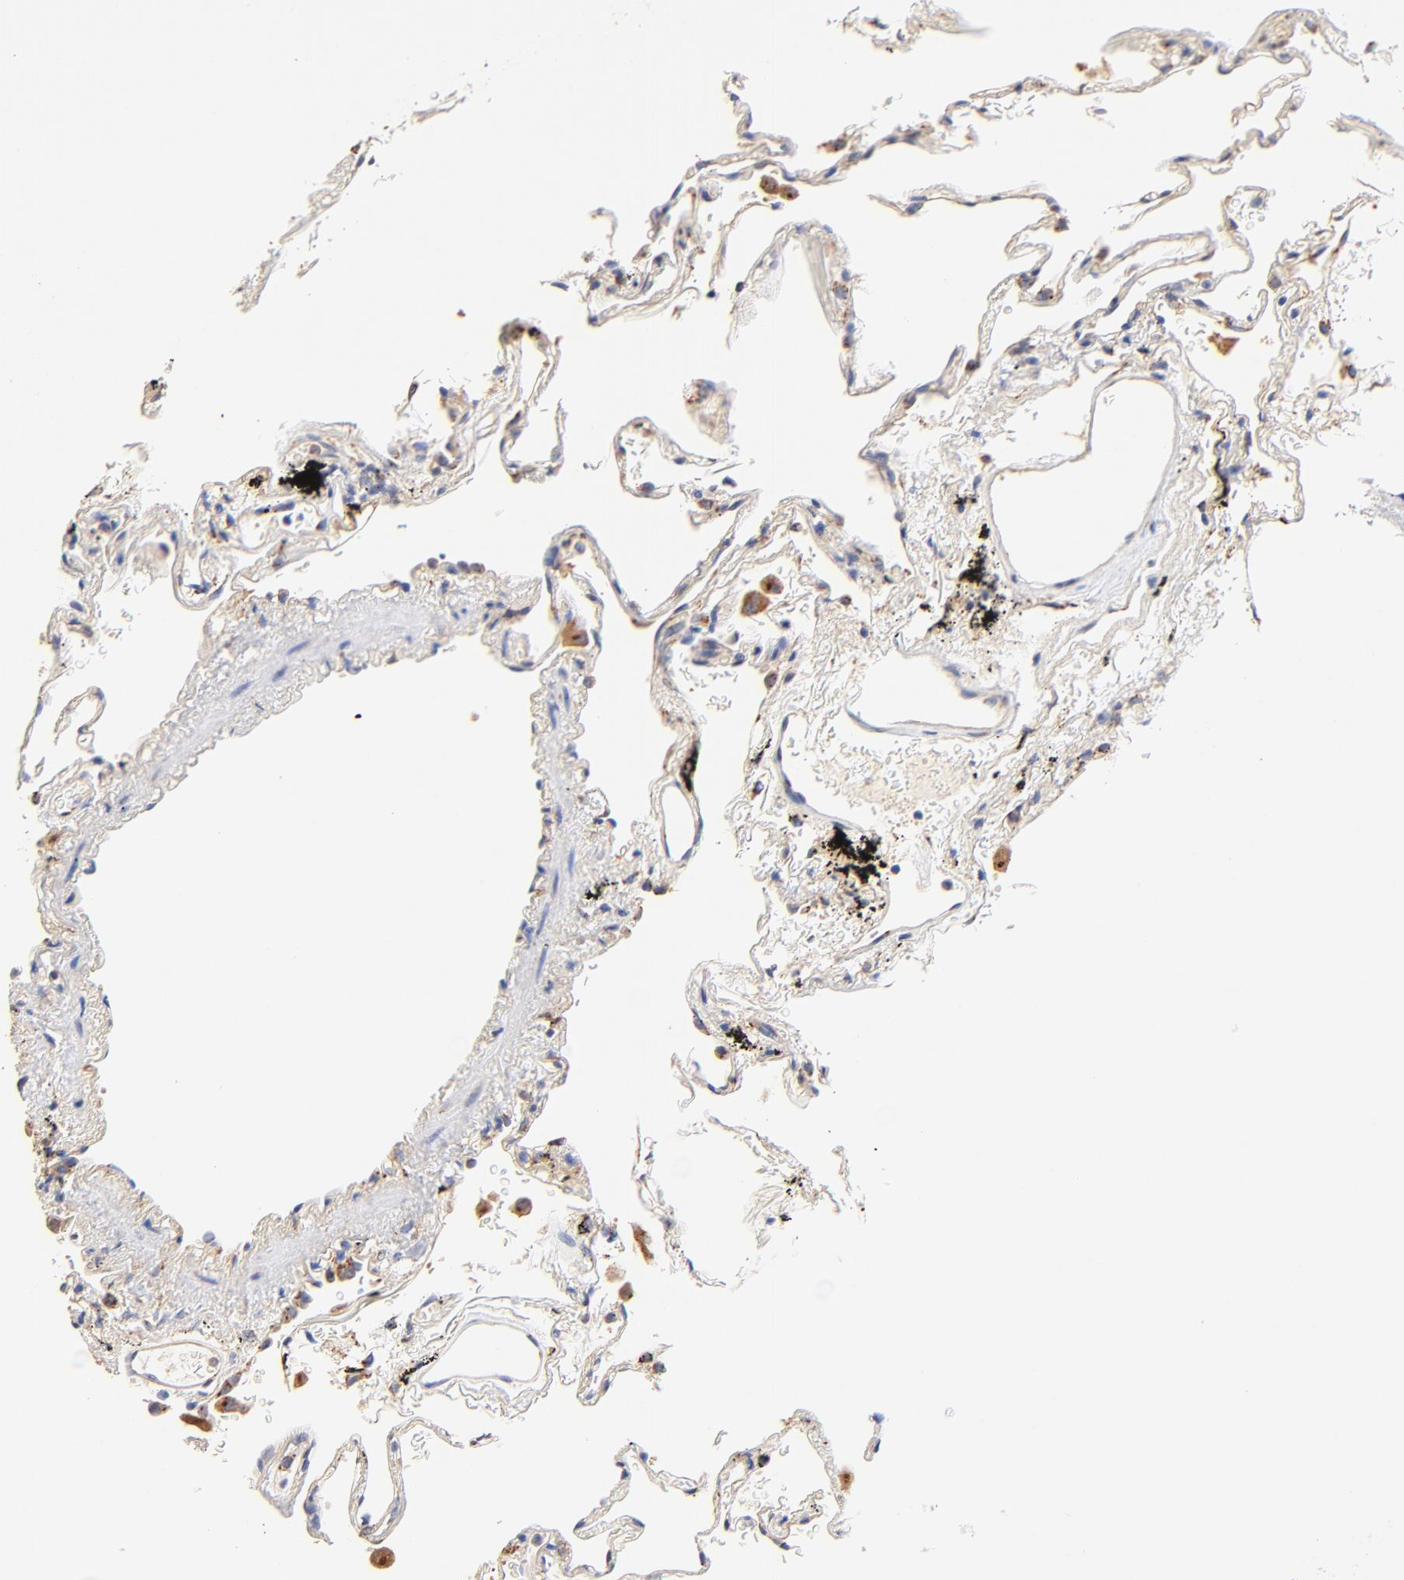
{"staining": {"intensity": "negative", "quantity": "none", "location": "none"}, "tissue": "lung", "cell_type": "Alveolar cells", "image_type": "normal", "snomed": [{"axis": "morphology", "description": "Normal tissue, NOS"}, {"axis": "morphology", "description": "Inflammation, NOS"}, {"axis": "topography", "description": "Lung"}], "caption": "A photomicrograph of human lung is negative for staining in alveolar cells. (Brightfield microscopy of DAB immunohistochemistry at high magnification).", "gene": "FMNL3", "patient": {"sex": "male", "age": 69}}